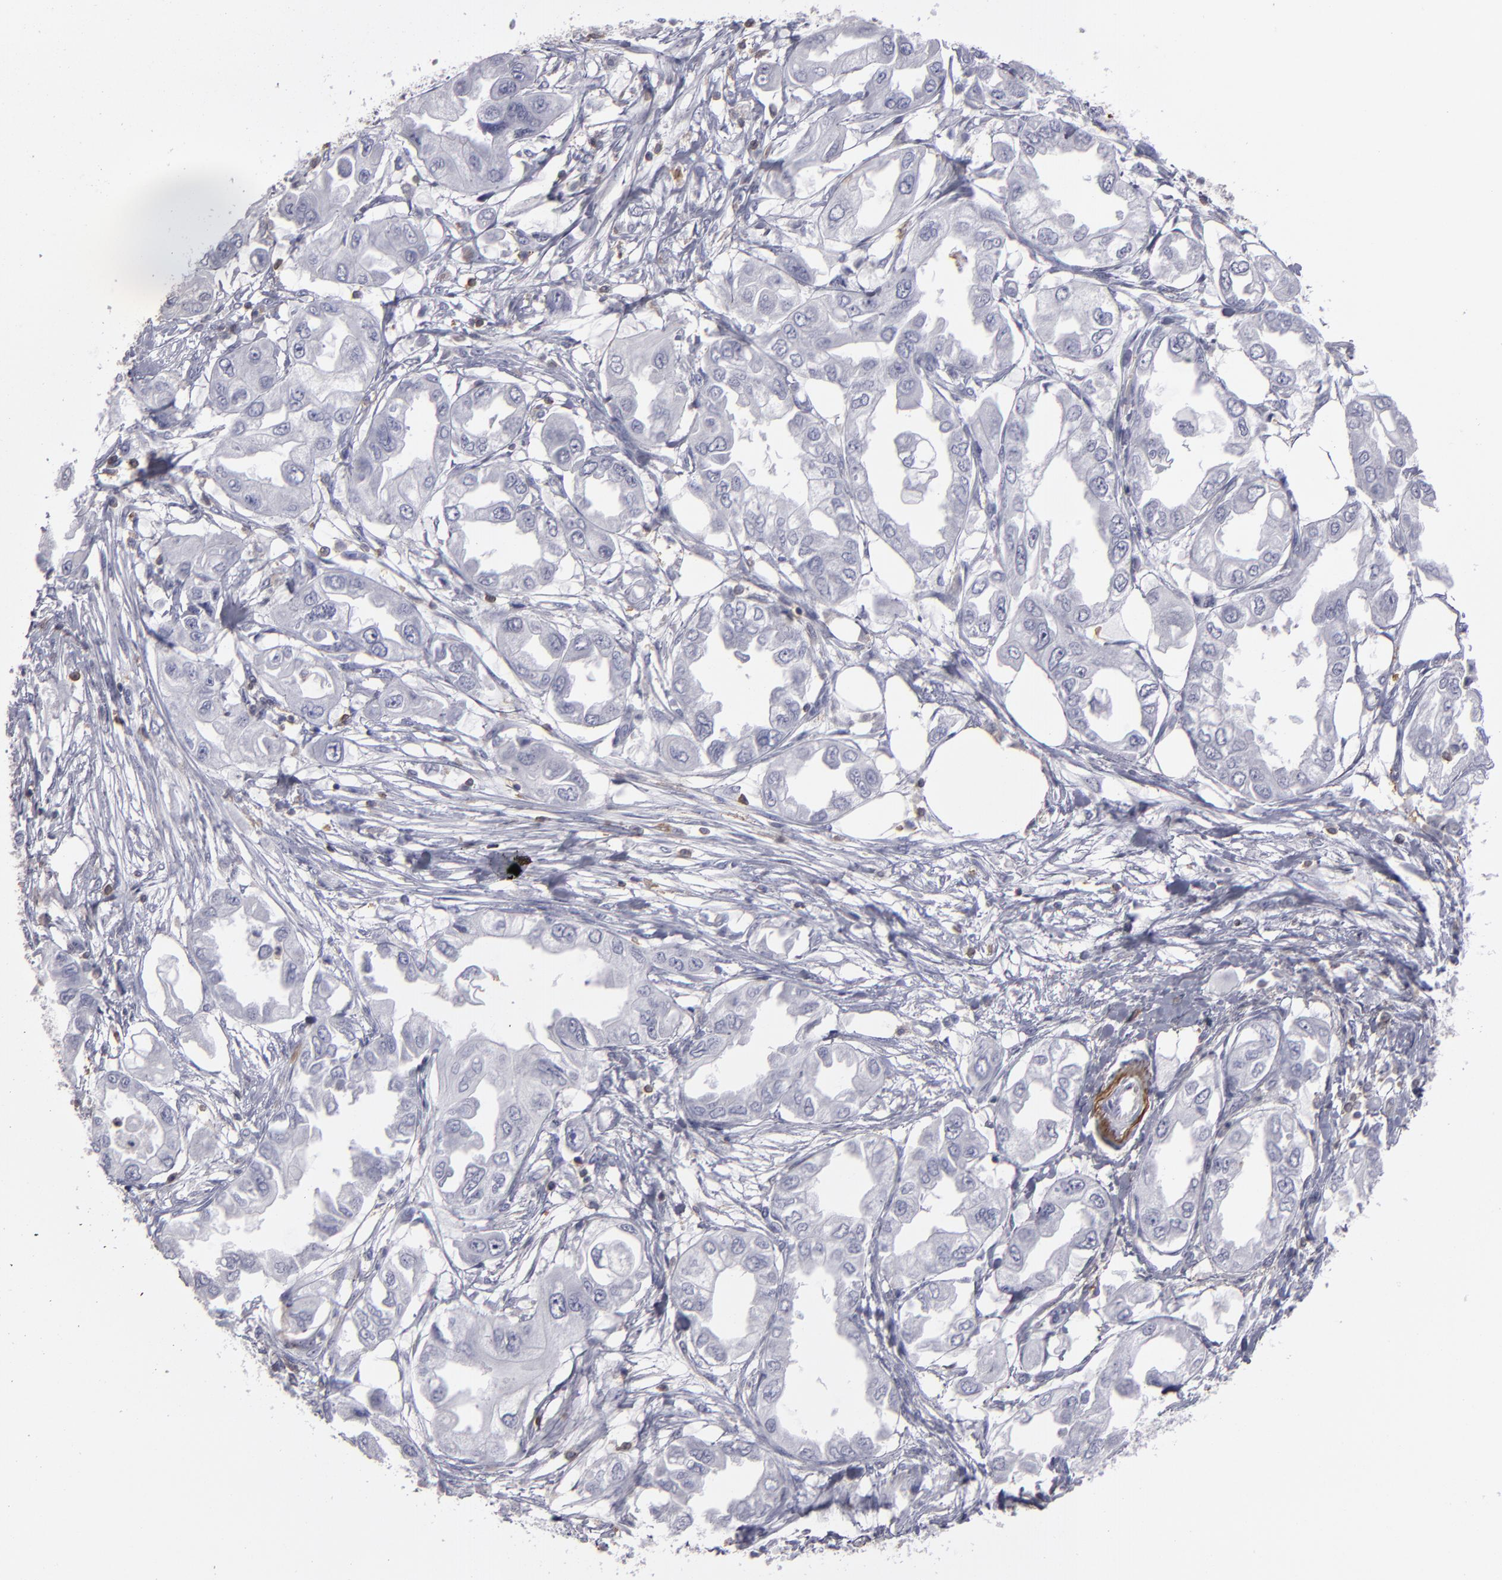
{"staining": {"intensity": "weak", "quantity": "<25%", "location": "cytoplasmic/membranous"}, "tissue": "endometrial cancer", "cell_type": "Tumor cells", "image_type": "cancer", "snomed": [{"axis": "morphology", "description": "Adenocarcinoma, NOS"}, {"axis": "topography", "description": "Endometrium"}], "caption": "The immunohistochemistry image has no significant staining in tumor cells of endometrial cancer tissue.", "gene": "SEMA3G", "patient": {"sex": "female", "age": 67}}